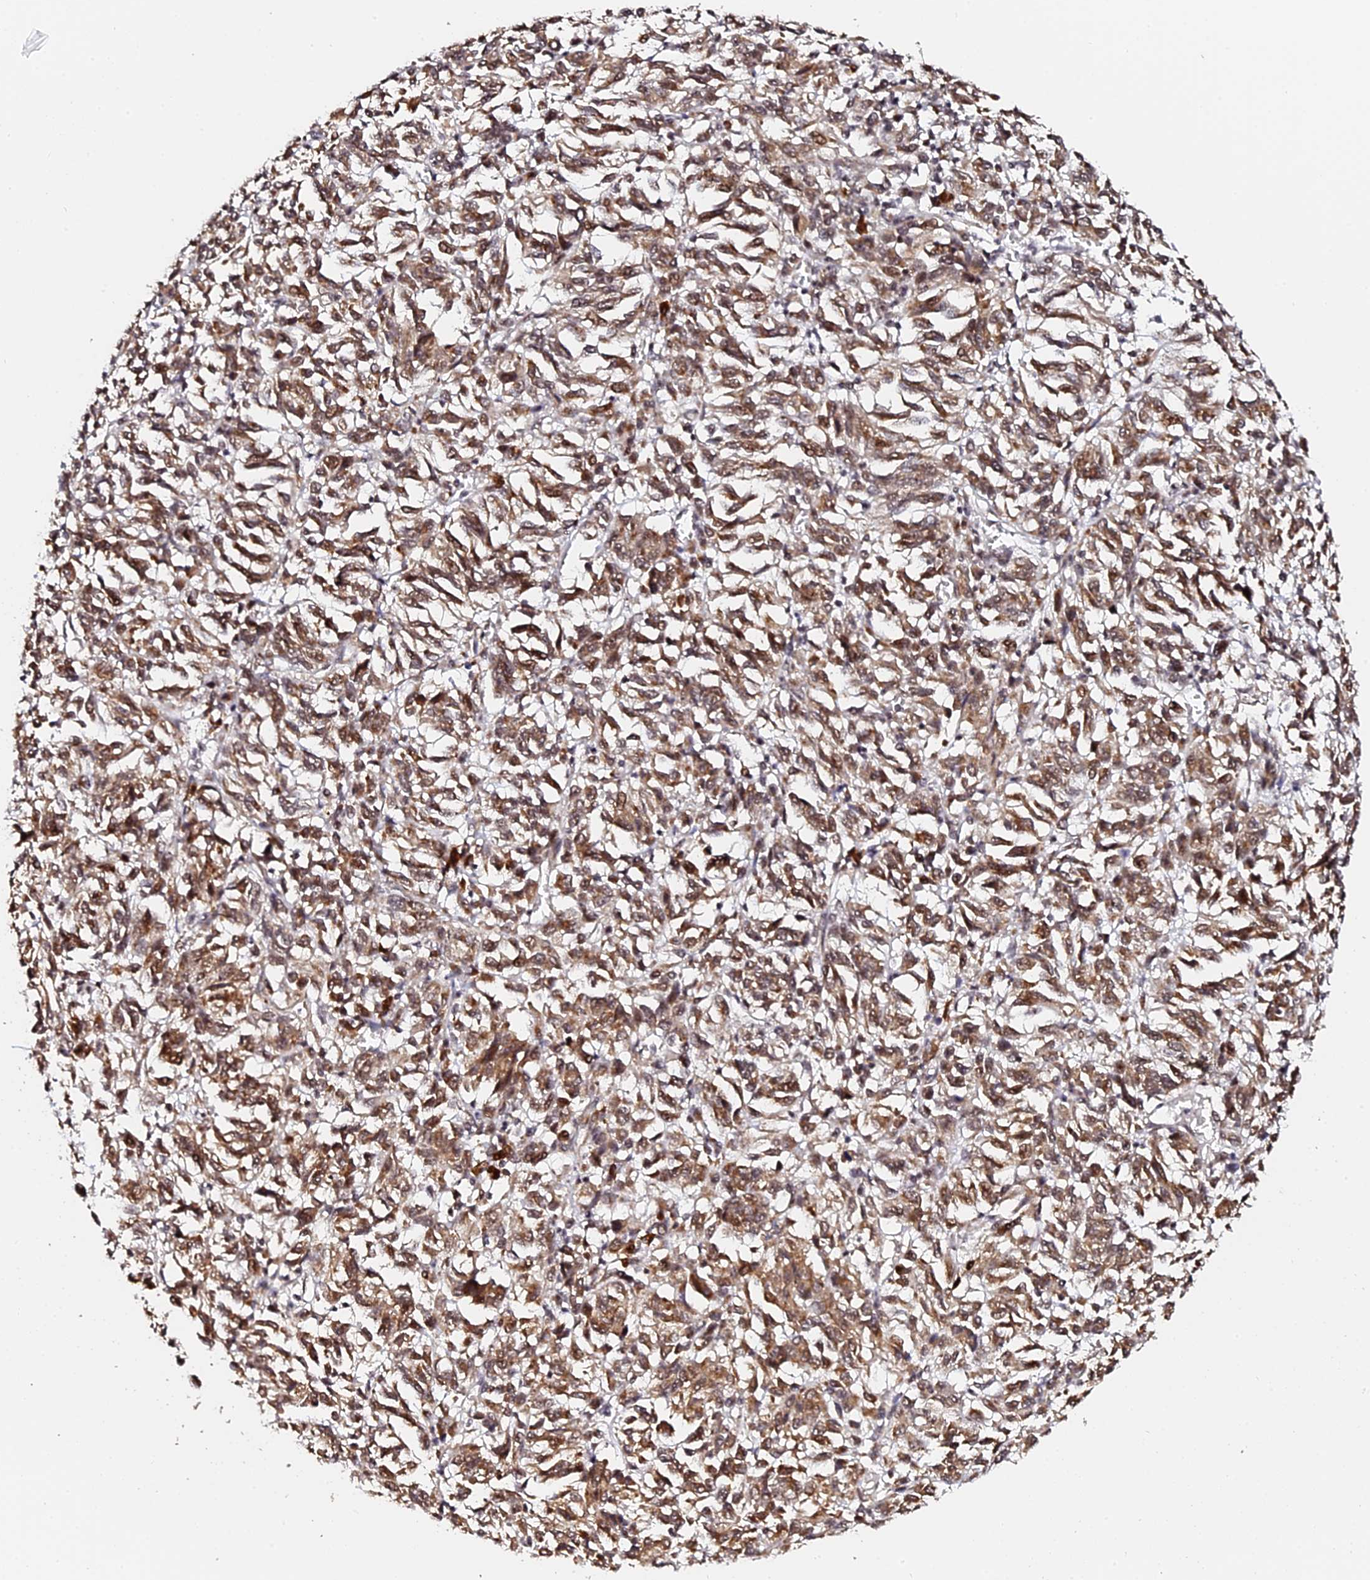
{"staining": {"intensity": "moderate", "quantity": ">75%", "location": "cytoplasmic/membranous,nuclear"}, "tissue": "melanoma", "cell_type": "Tumor cells", "image_type": "cancer", "snomed": [{"axis": "morphology", "description": "Malignant melanoma, Metastatic site"}, {"axis": "topography", "description": "Lung"}], "caption": "Approximately >75% of tumor cells in malignant melanoma (metastatic site) show moderate cytoplasmic/membranous and nuclear protein expression as visualized by brown immunohistochemical staining.", "gene": "MCRS1", "patient": {"sex": "male", "age": 64}}